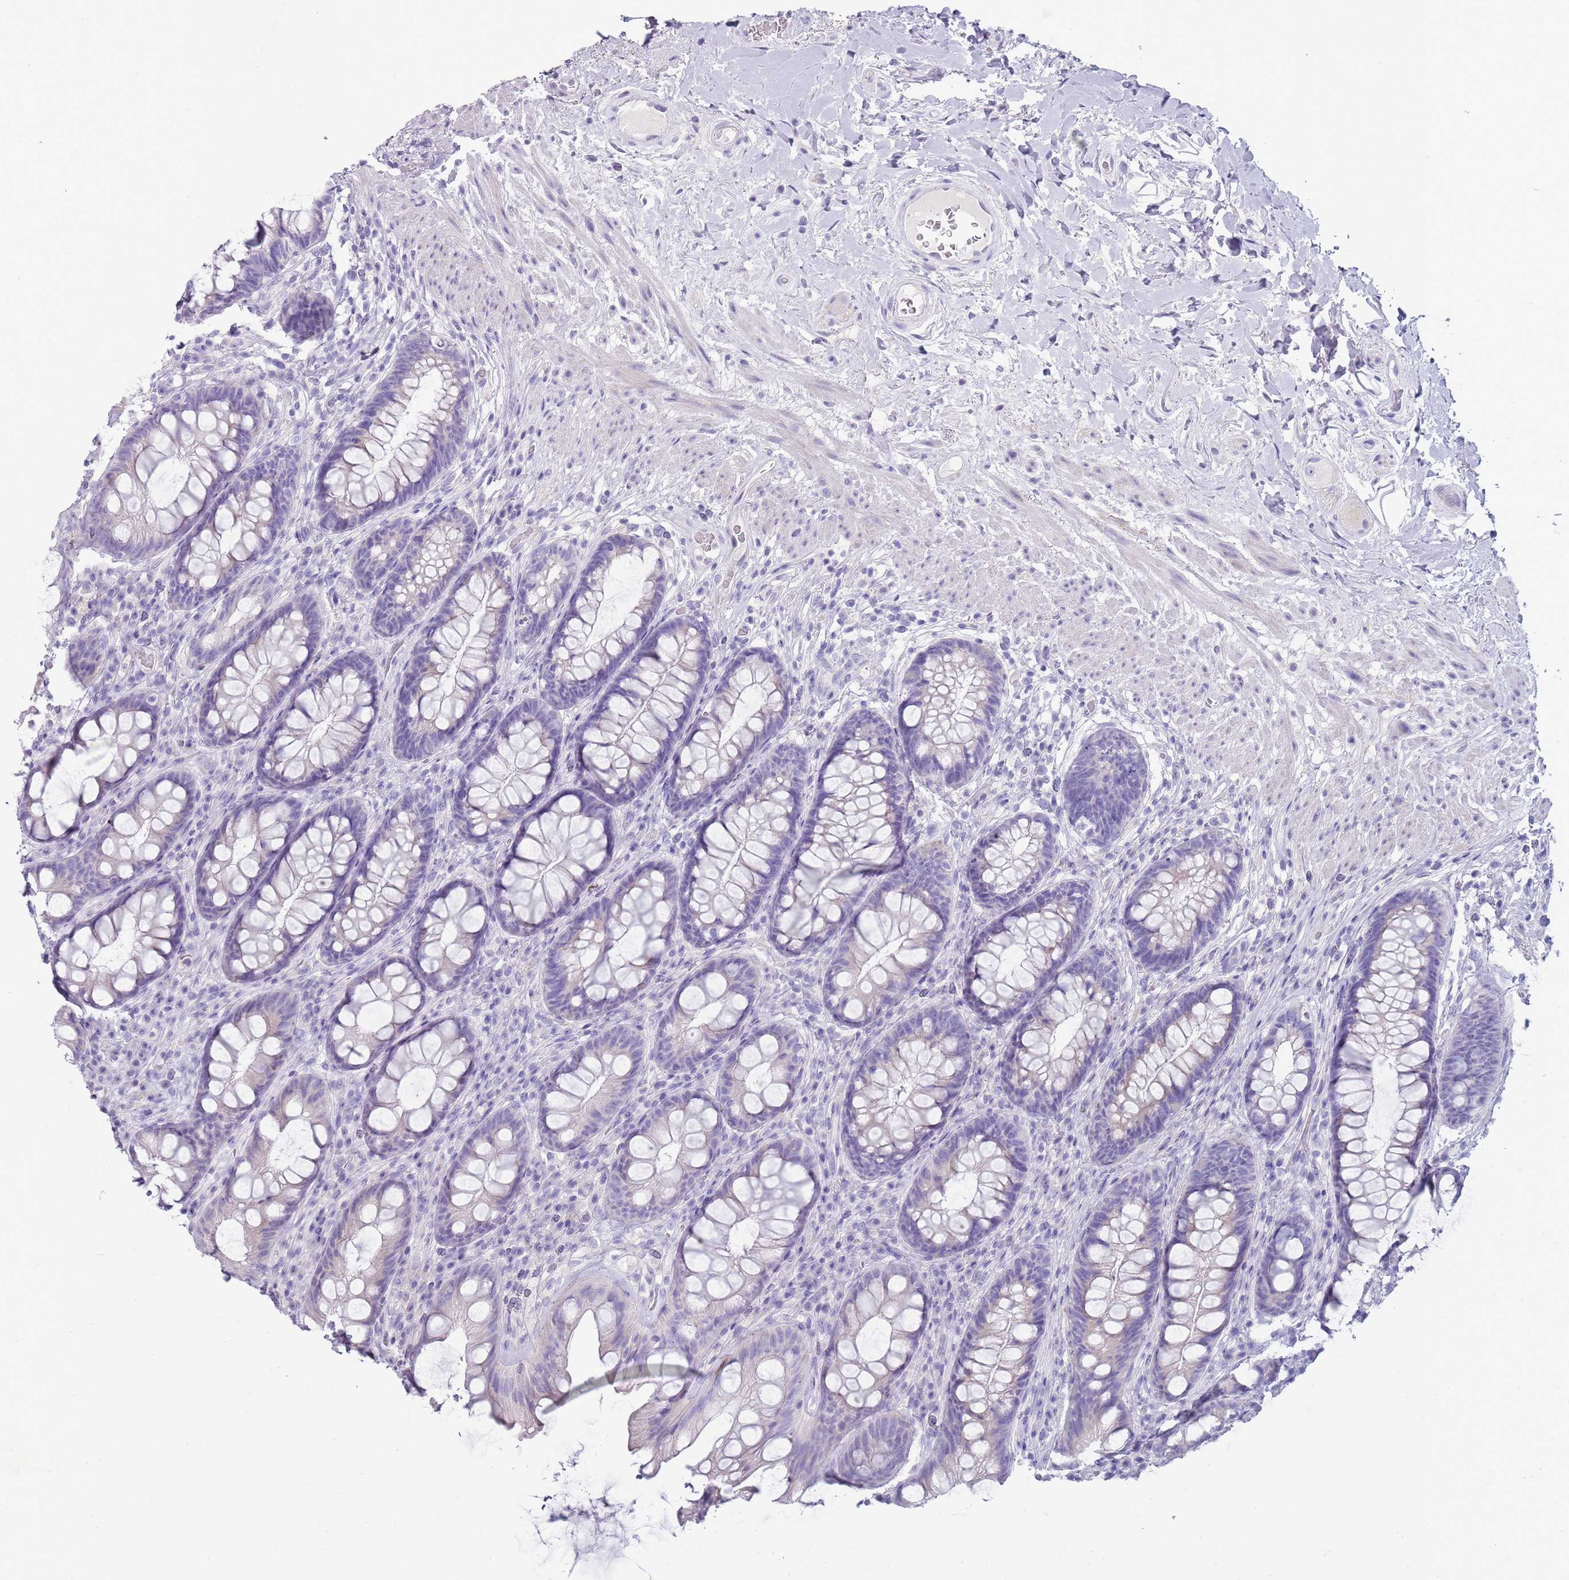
{"staining": {"intensity": "negative", "quantity": "none", "location": "none"}, "tissue": "rectum", "cell_type": "Glandular cells", "image_type": "normal", "snomed": [{"axis": "morphology", "description": "Normal tissue, NOS"}, {"axis": "topography", "description": "Rectum"}], "caption": "Protein analysis of benign rectum exhibits no significant expression in glandular cells.", "gene": "ENSG00000271254", "patient": {"sex": "male", "age": 74}}